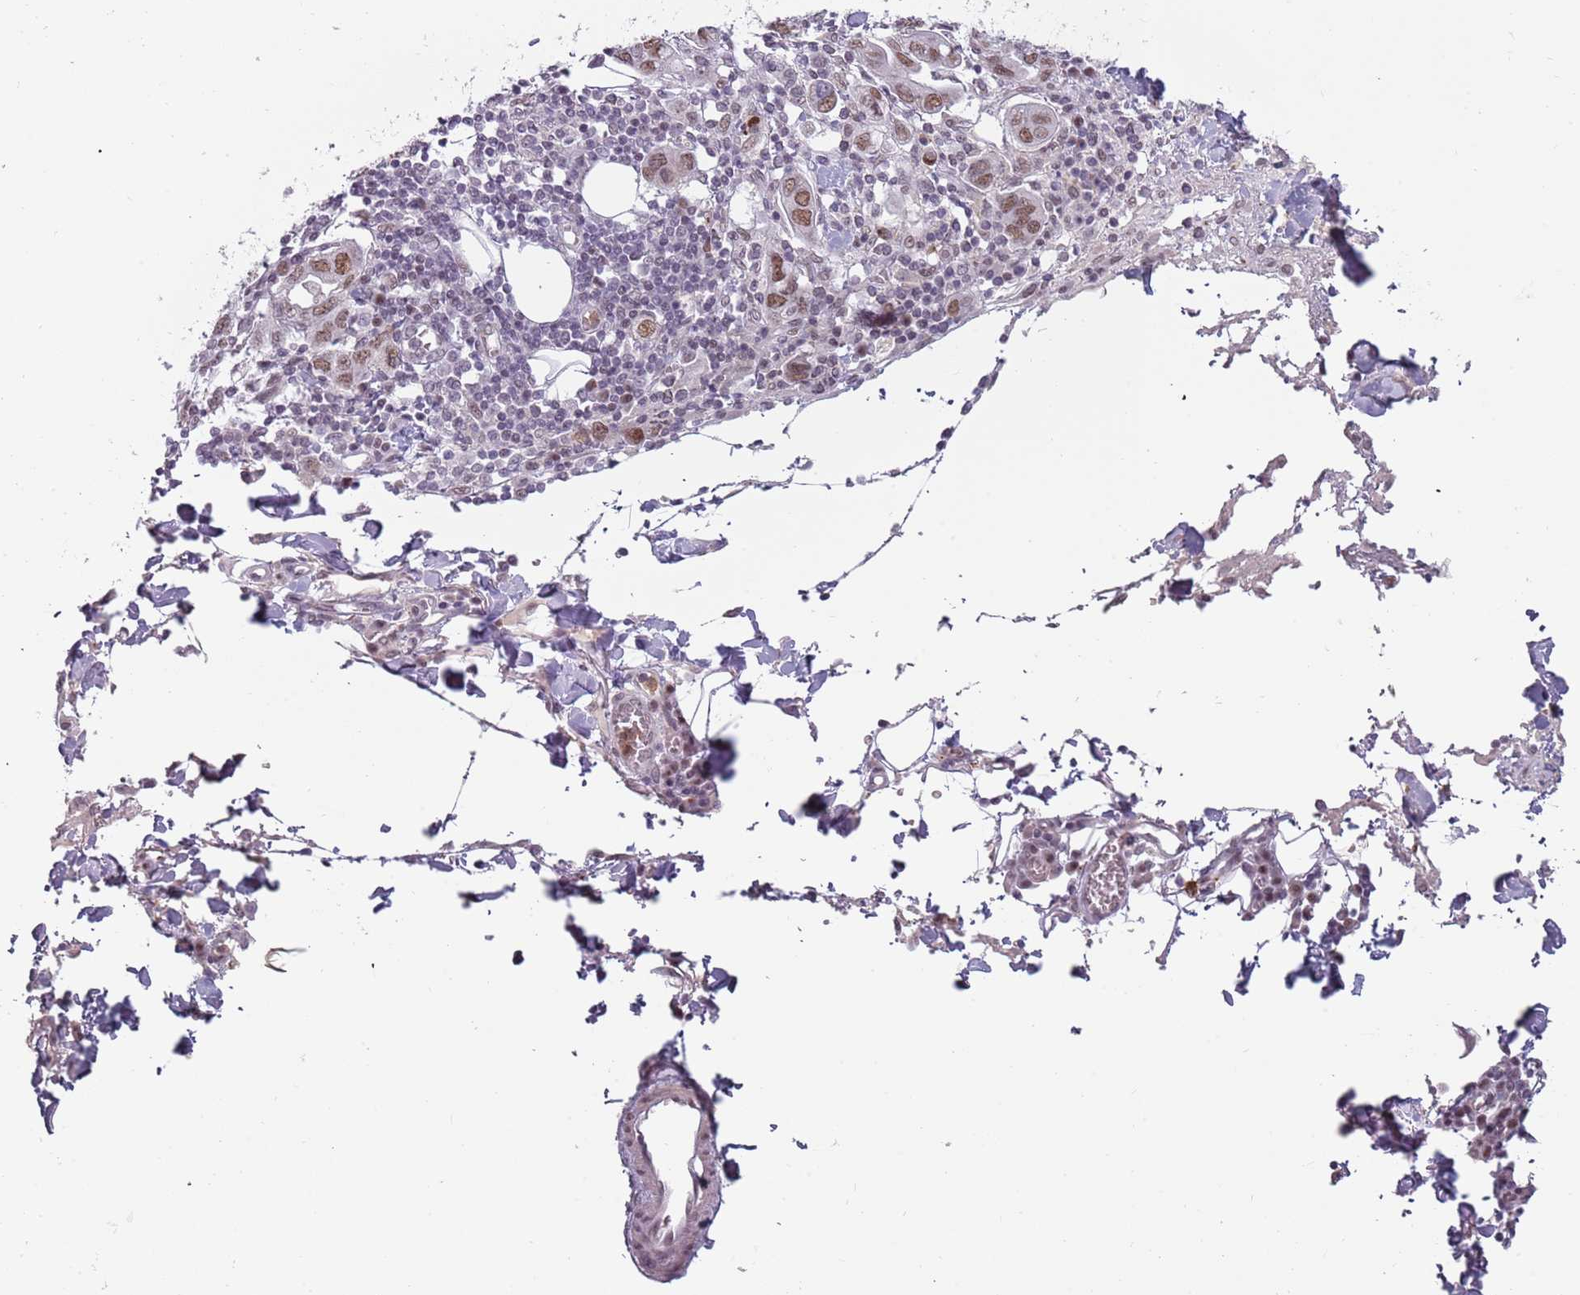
{"staining": {"intensity": "moderate", "quantity": ">75%", "location": "nuclear"}, "tissue": "stomach cancer", "cell_type": "Tumor cells", "image_type": "cancer", "snomed": [{"axis": "morphology", "description": "Adenocarcinoma, NOS"}, {"axis": "topography", "description": "Stomach, upper"}, {"axis": "topography", "description": "Stomach"}], "caption": "Immunohistochemical staining of stomach cancer (adenocarcinoma) shows medium levels of moderate nuclear staining in about >75% of tumor cells. Ihc stains the protein of interest in brown and the nuclei are stained blue.", "gene": "REXO4", "patient": {"sex": "male", "age": 62}}